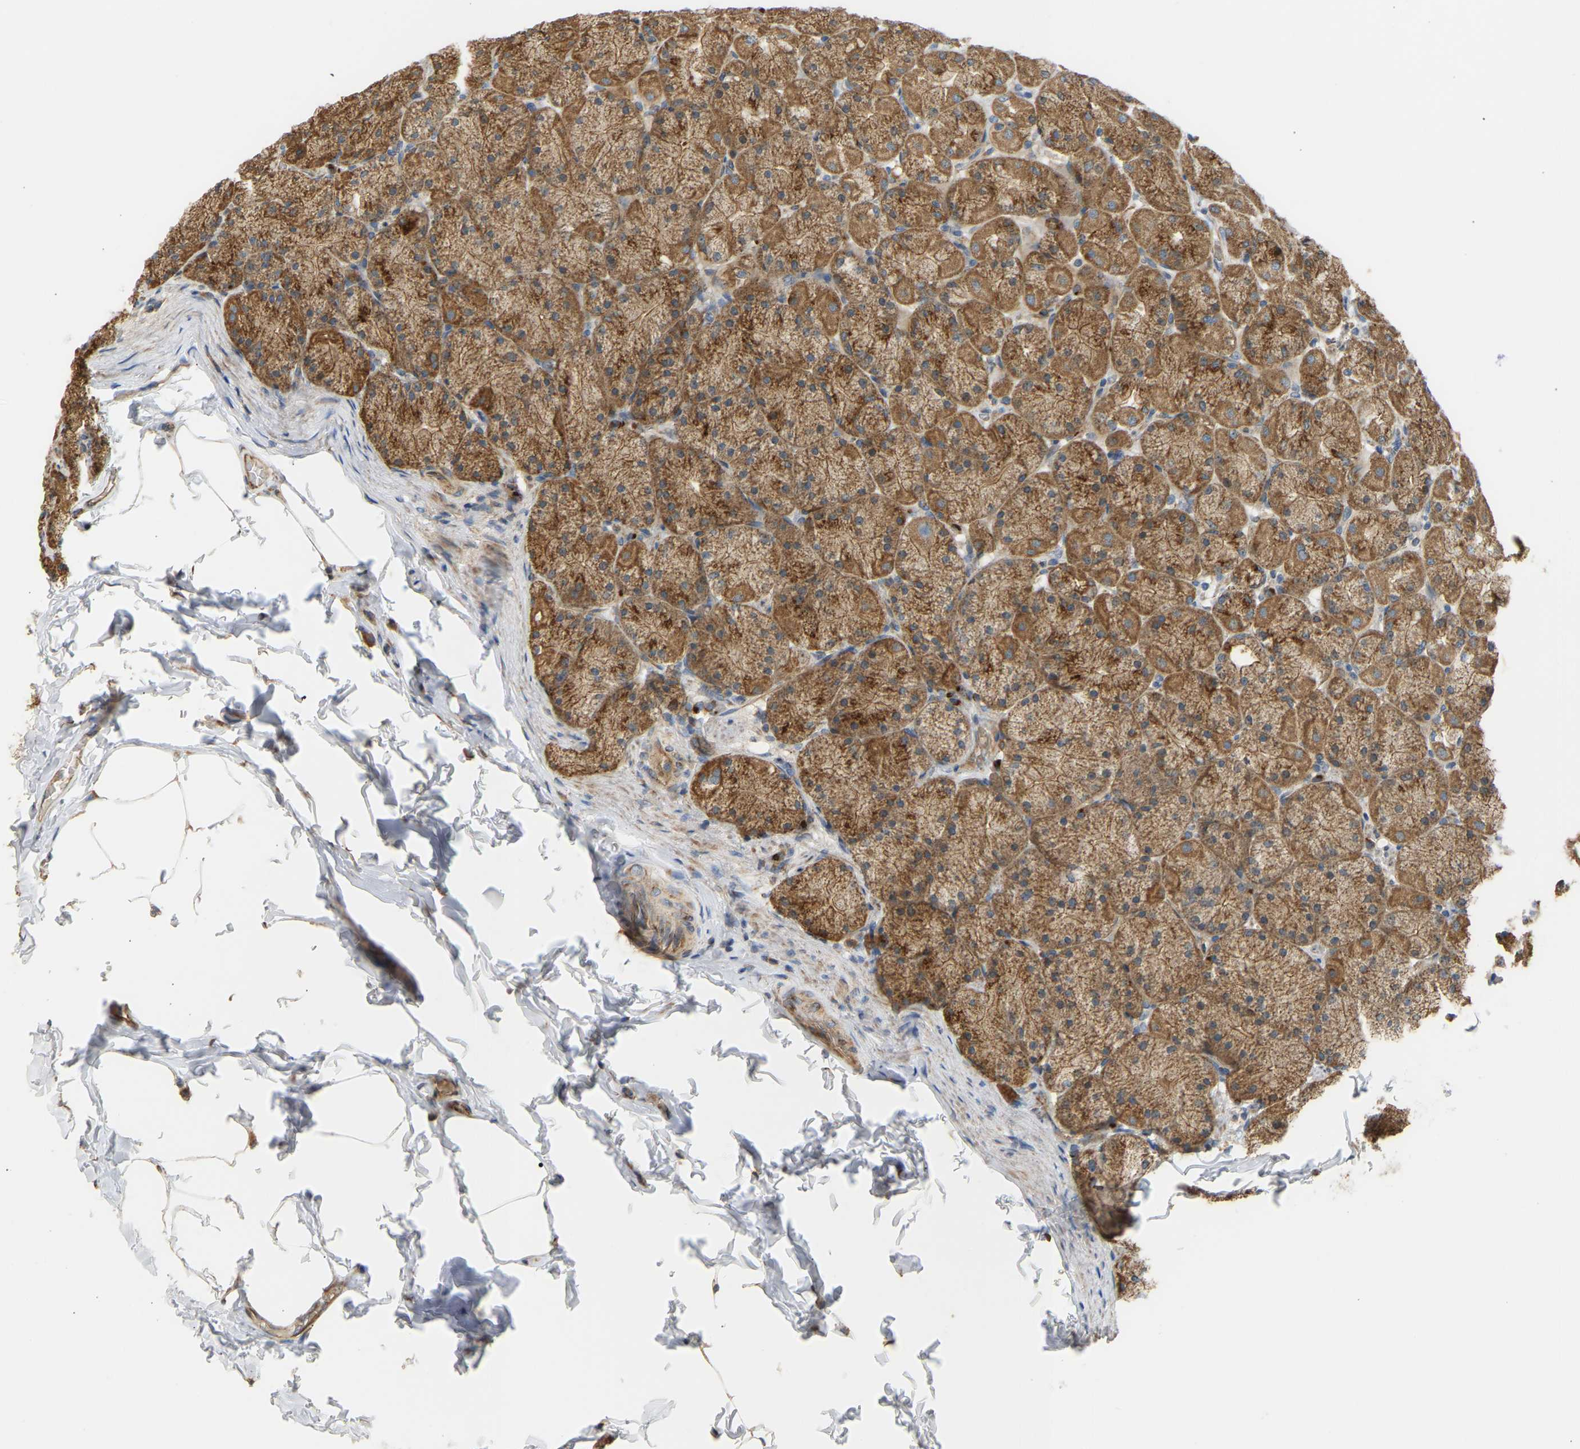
{"staining": {"intensity": "moderate", "quantity": ">75%", "location": "cytoplasmic/membranous"}, "tissue": "stomach", "cell_type": "Glandular cells", "image_type": "normal", "snomed": [{"axis": "morphology", "description": "Normal tissue, NOS"}, {"axis": "topography", "description": "Stomach, upper"}], "caption": "Immunohistochemistry histopathology image of benign stomach: human stomach stained using IHC displays medium levels of moderate protein expression localized specifically in the cytoplasmic/membranous of glandular cells, appearing as a cytoplasmic/membranous brown color.", "gene": "YIPF2", "patient": {"sex": "female", "age": 56}}